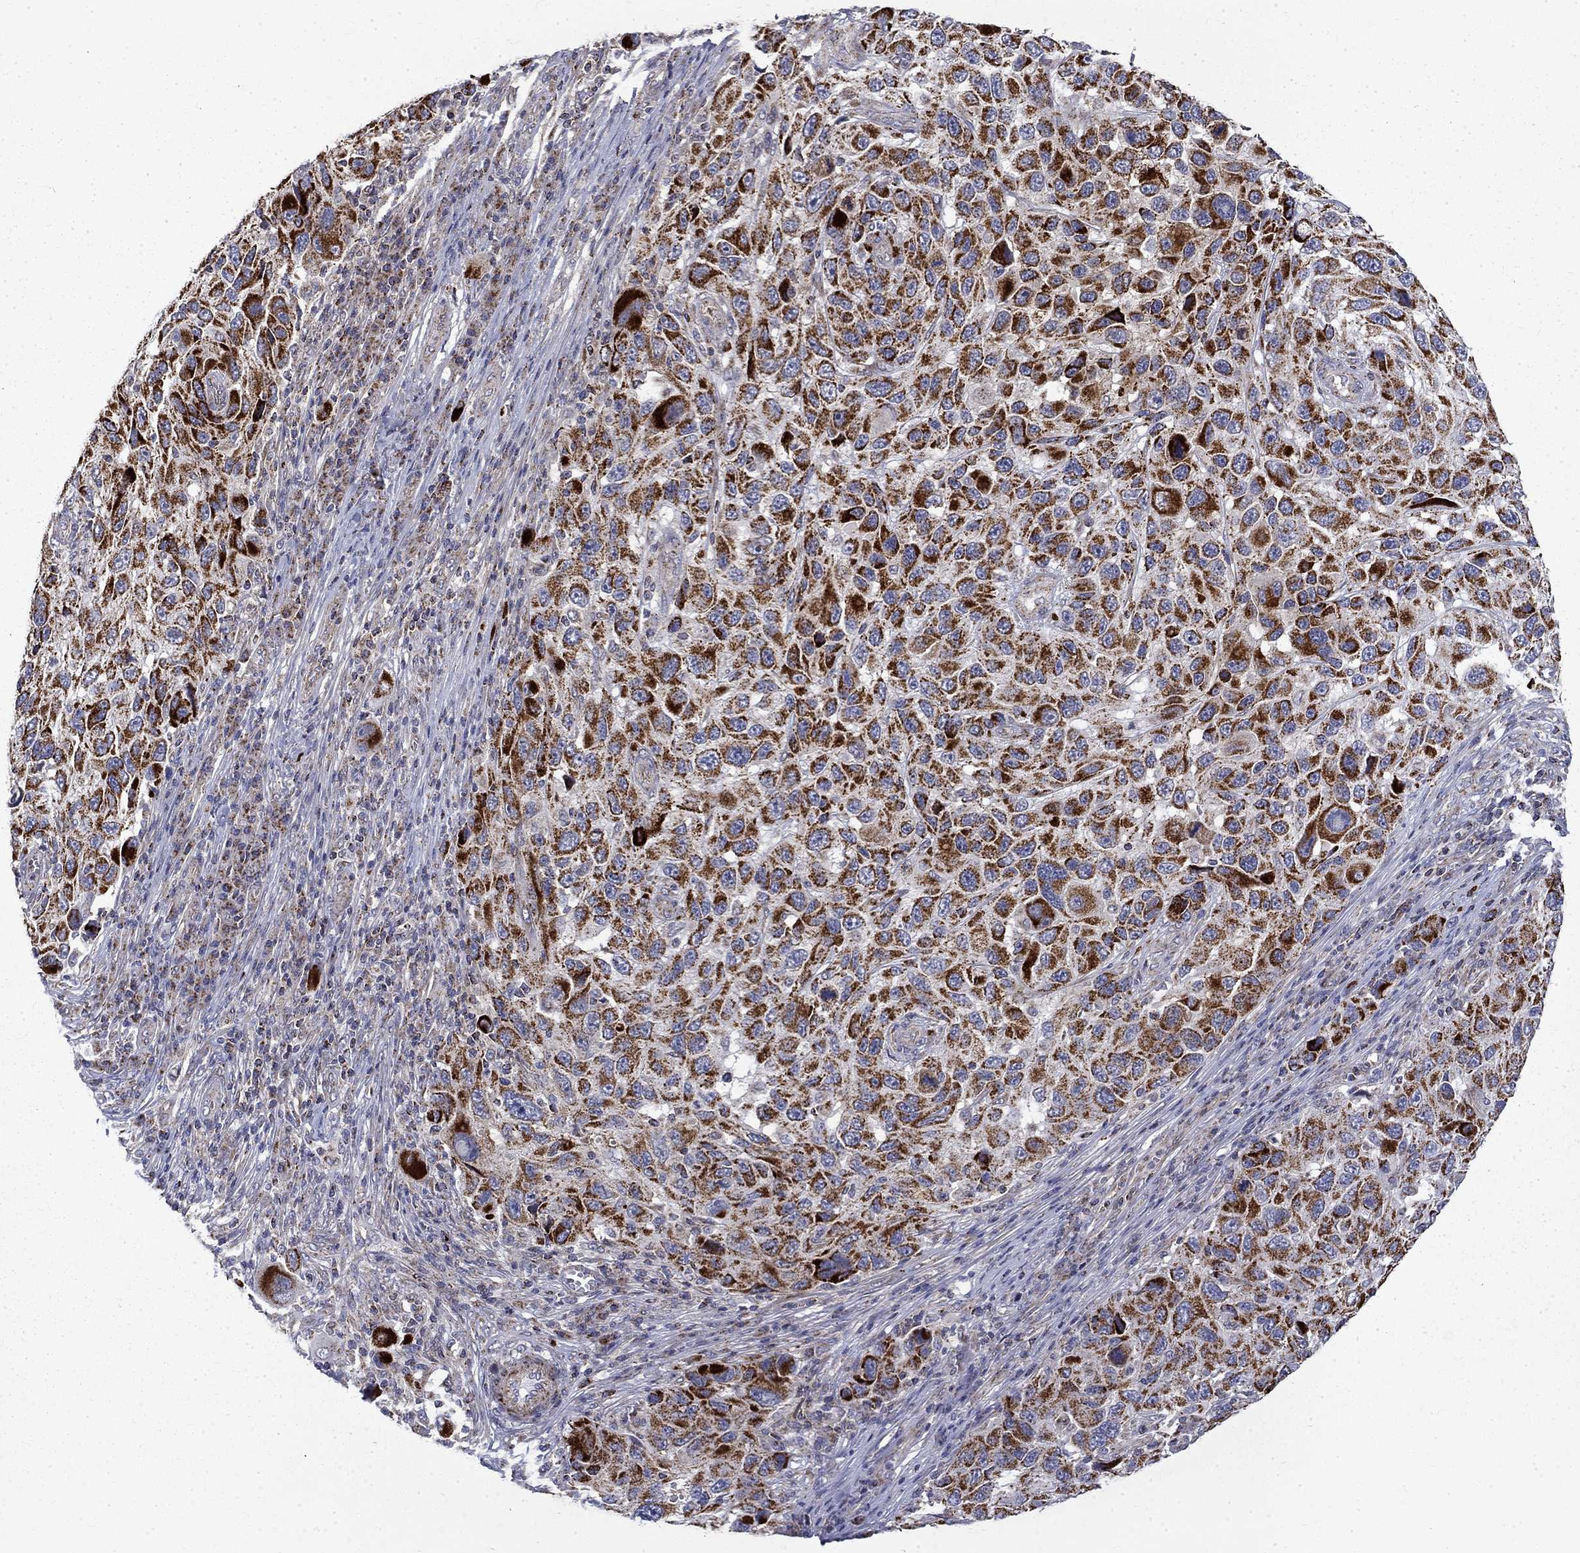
{"staining": {"intensity": "strong", "quantity": ">75%", "location": "cytoplasmic/membranous"}, "tissue": "melanoma", "cell_type": "Tumor cells", "image_type": "cancer", "snomed": [{"axis": "morphology", "description": "Malignant melanoma, NOS"}, {"axis": "topography", "description": "Skin"}], "caption": "An image showing strong cytoplasmic/membranous staining in about >75% of tumor cells in malignant melanoma, as visualized by brown immunohistochemical staining.", "gene": "PCBP3", "patient": {"sex": "male", "age": 53}}